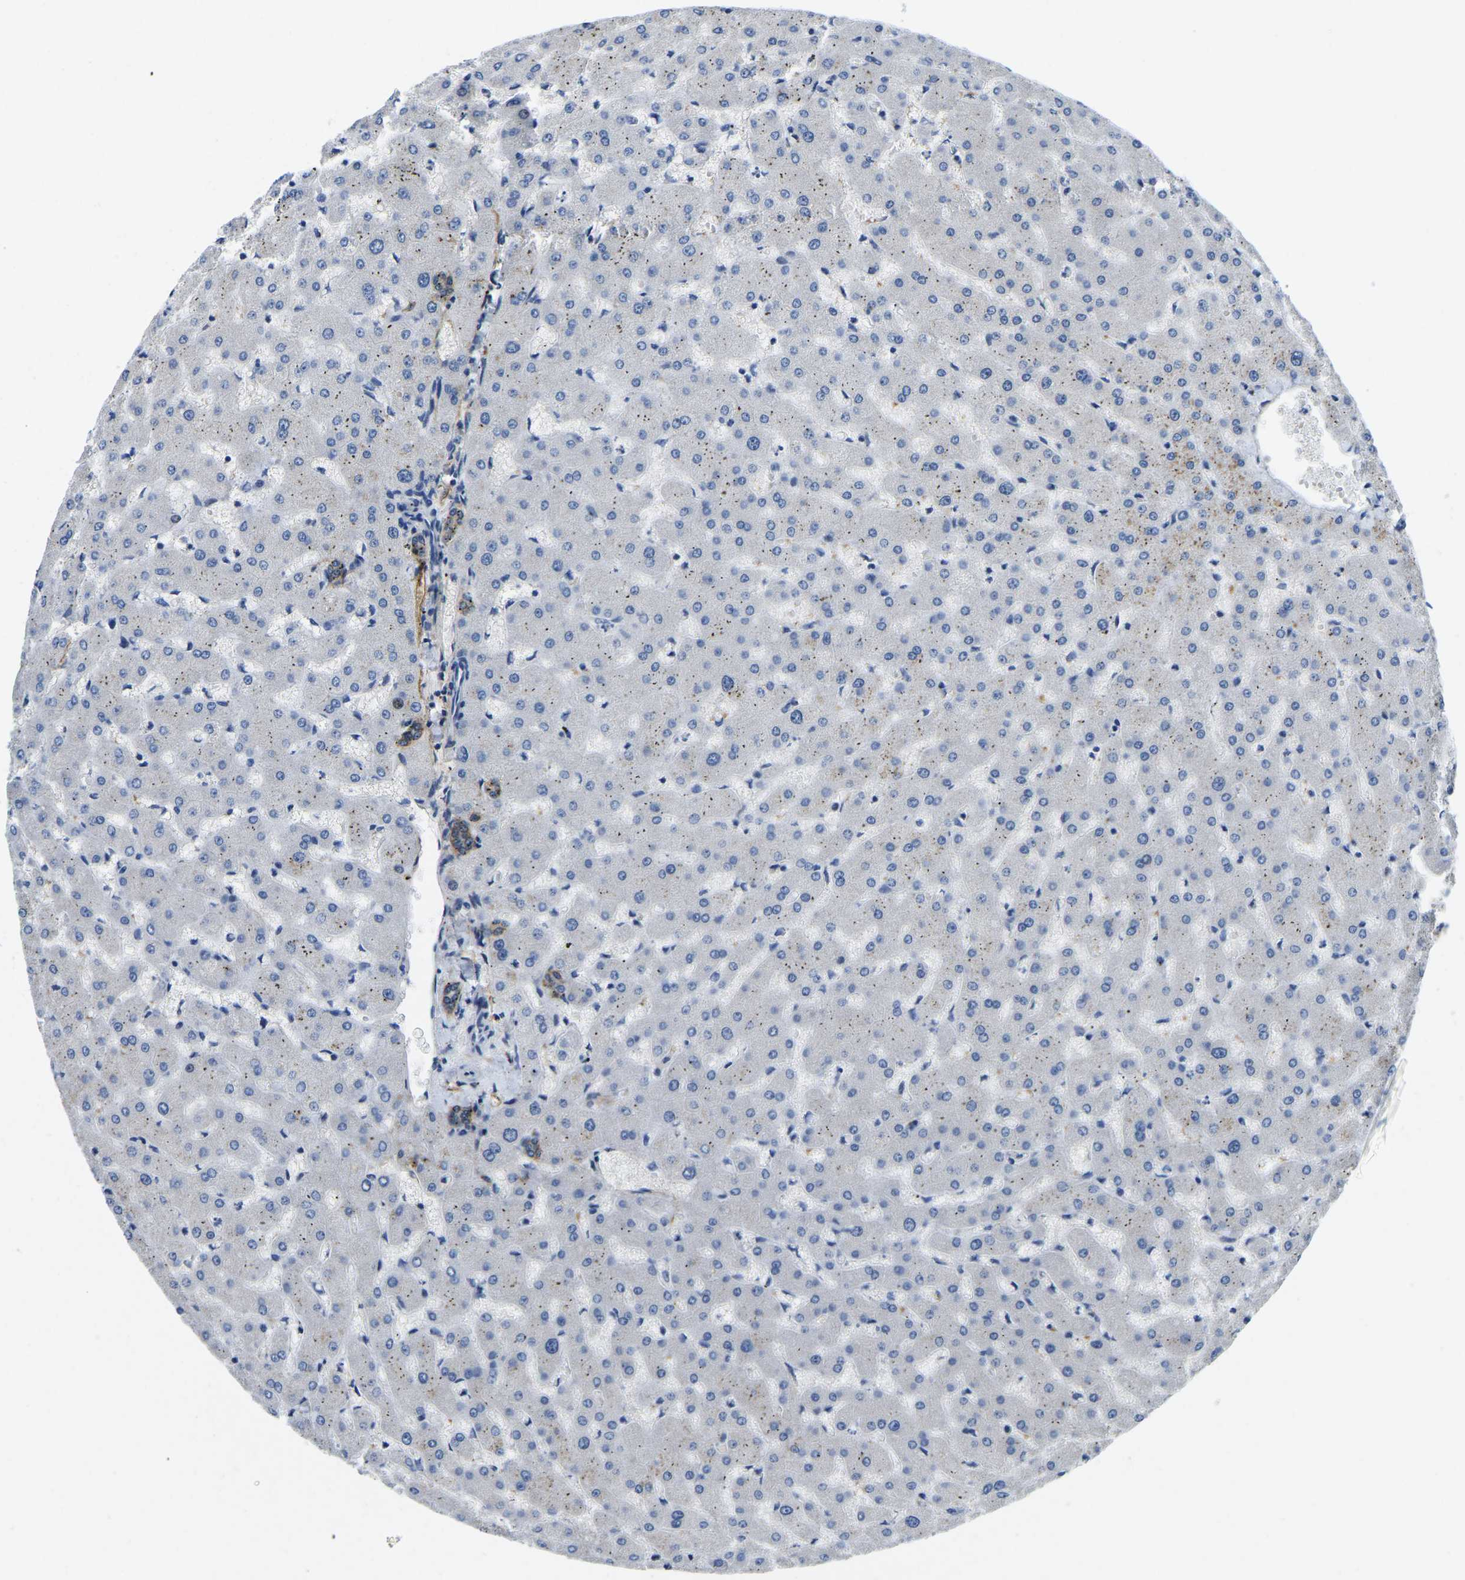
{"staining": {"intensity": "moderate", "quantity": ">75%", "location": "cytoplasmic/membranous"}, "tissue": "liver", "cell_type": "Cholangiocytes", "image_type": "normal", "snomed": [{"axis": "morphology", "description": "Normal tissue, NOS"}, {"axis": "topography", "description": "Liver"}], "caption": "This histopathology image exhibits IHC staining of normal human liver, with medium moderate cytoplasmic/membranous positivity in about >75% of cholangiocytes.", "gene": "ITGA2", "patient": {"sex": "female", "age": 63}}